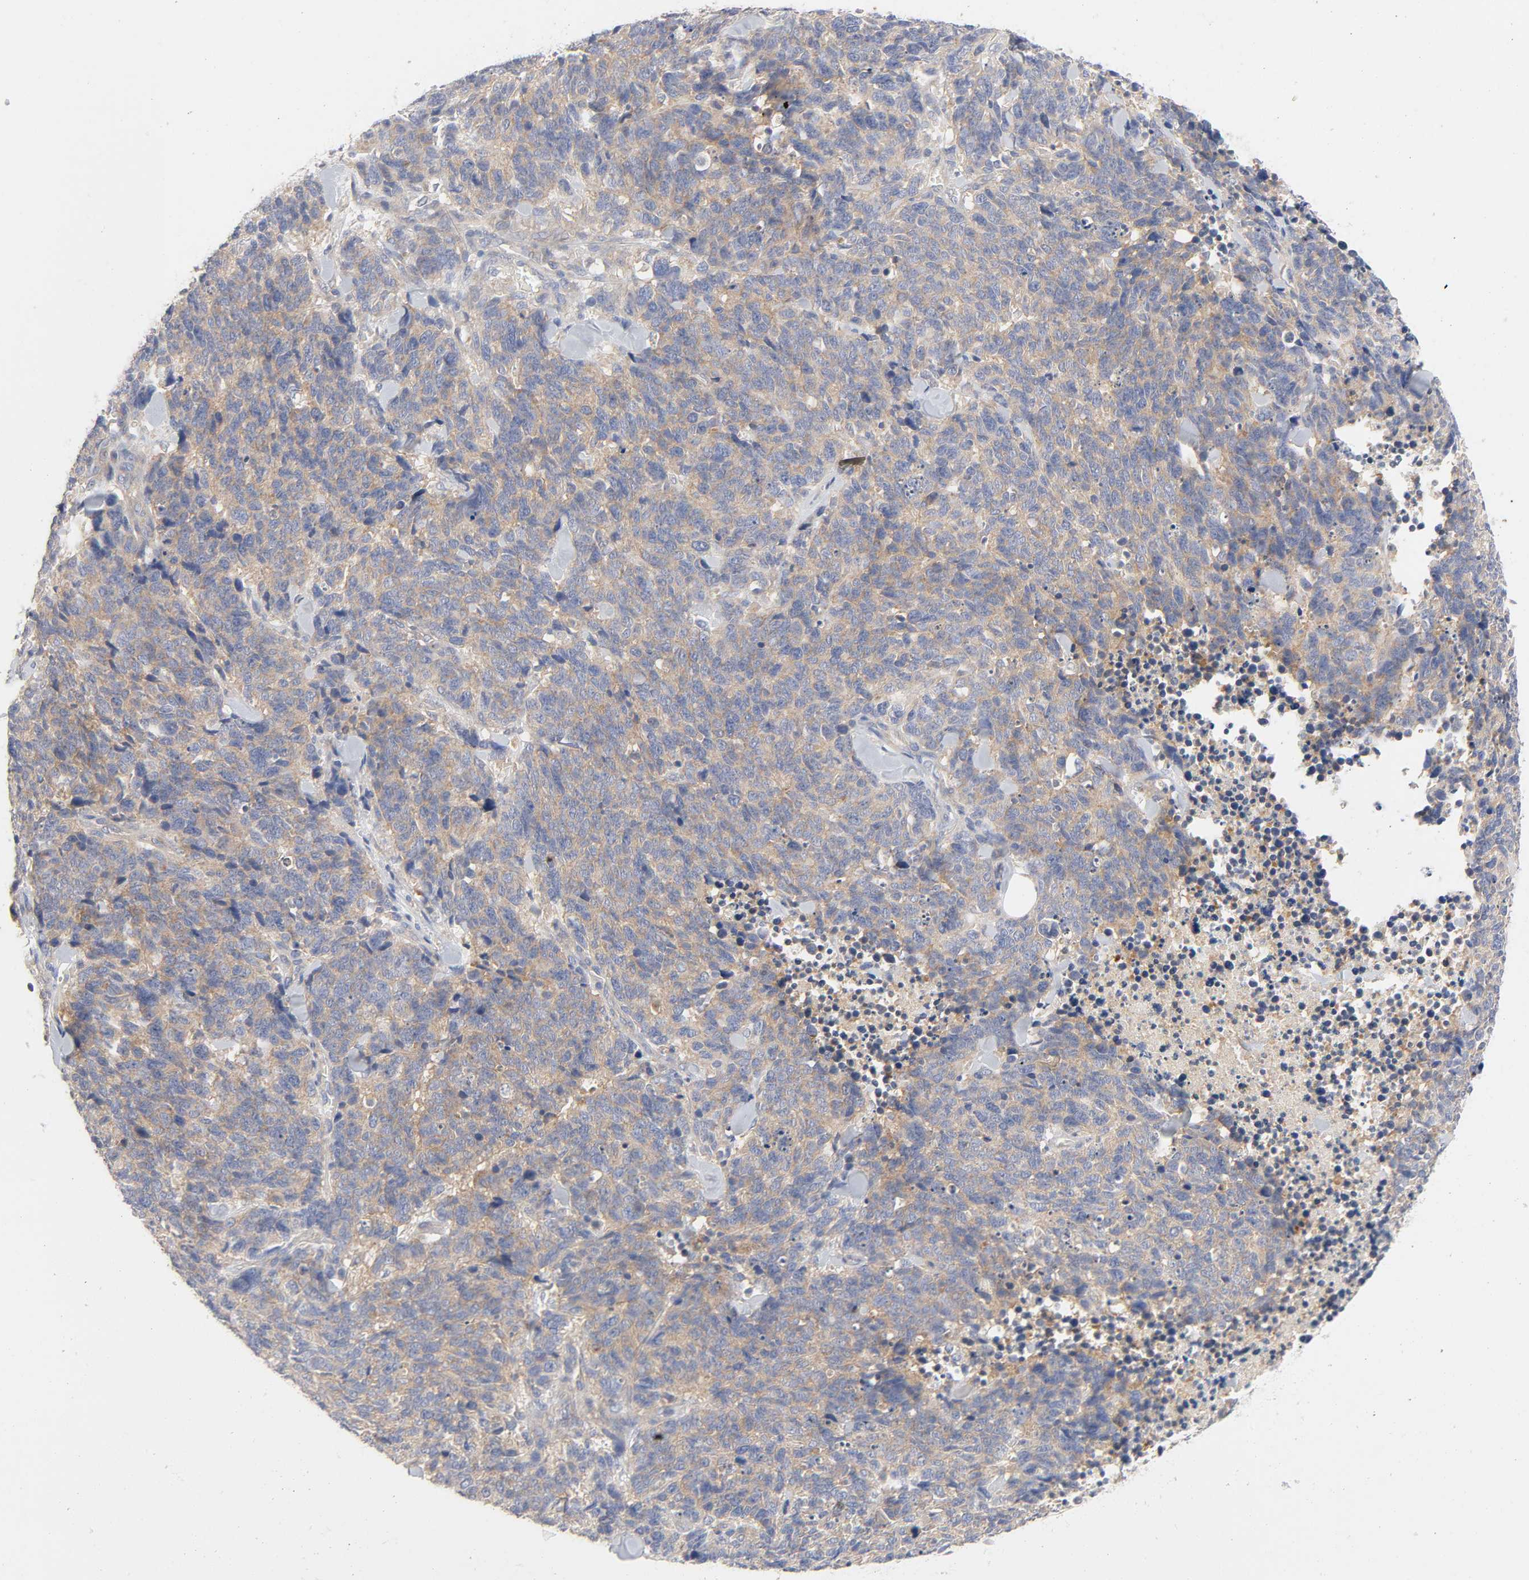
{"staining": {"intensity": "weak", "quantity": ">75%", "location": "cytoplasmic/membranous"}, "tissue": "lung cancer", "cell_type": "Tumor cells", "image_type": "cancer", "snomed": [{"axis": "morphology", "description": "Neoplasm, malignant, NOS"}, {"axis": "topography", "description": "Lung"}], "caption": "Brown immunohistochemical staining in human lung cancer (neoplasm (malignant)) displays weak cytoplasmic/membranous expression in about >75% of tumor cells.", "gene": "ROCK1", "patient": {"sex": "female", "age": 58}}